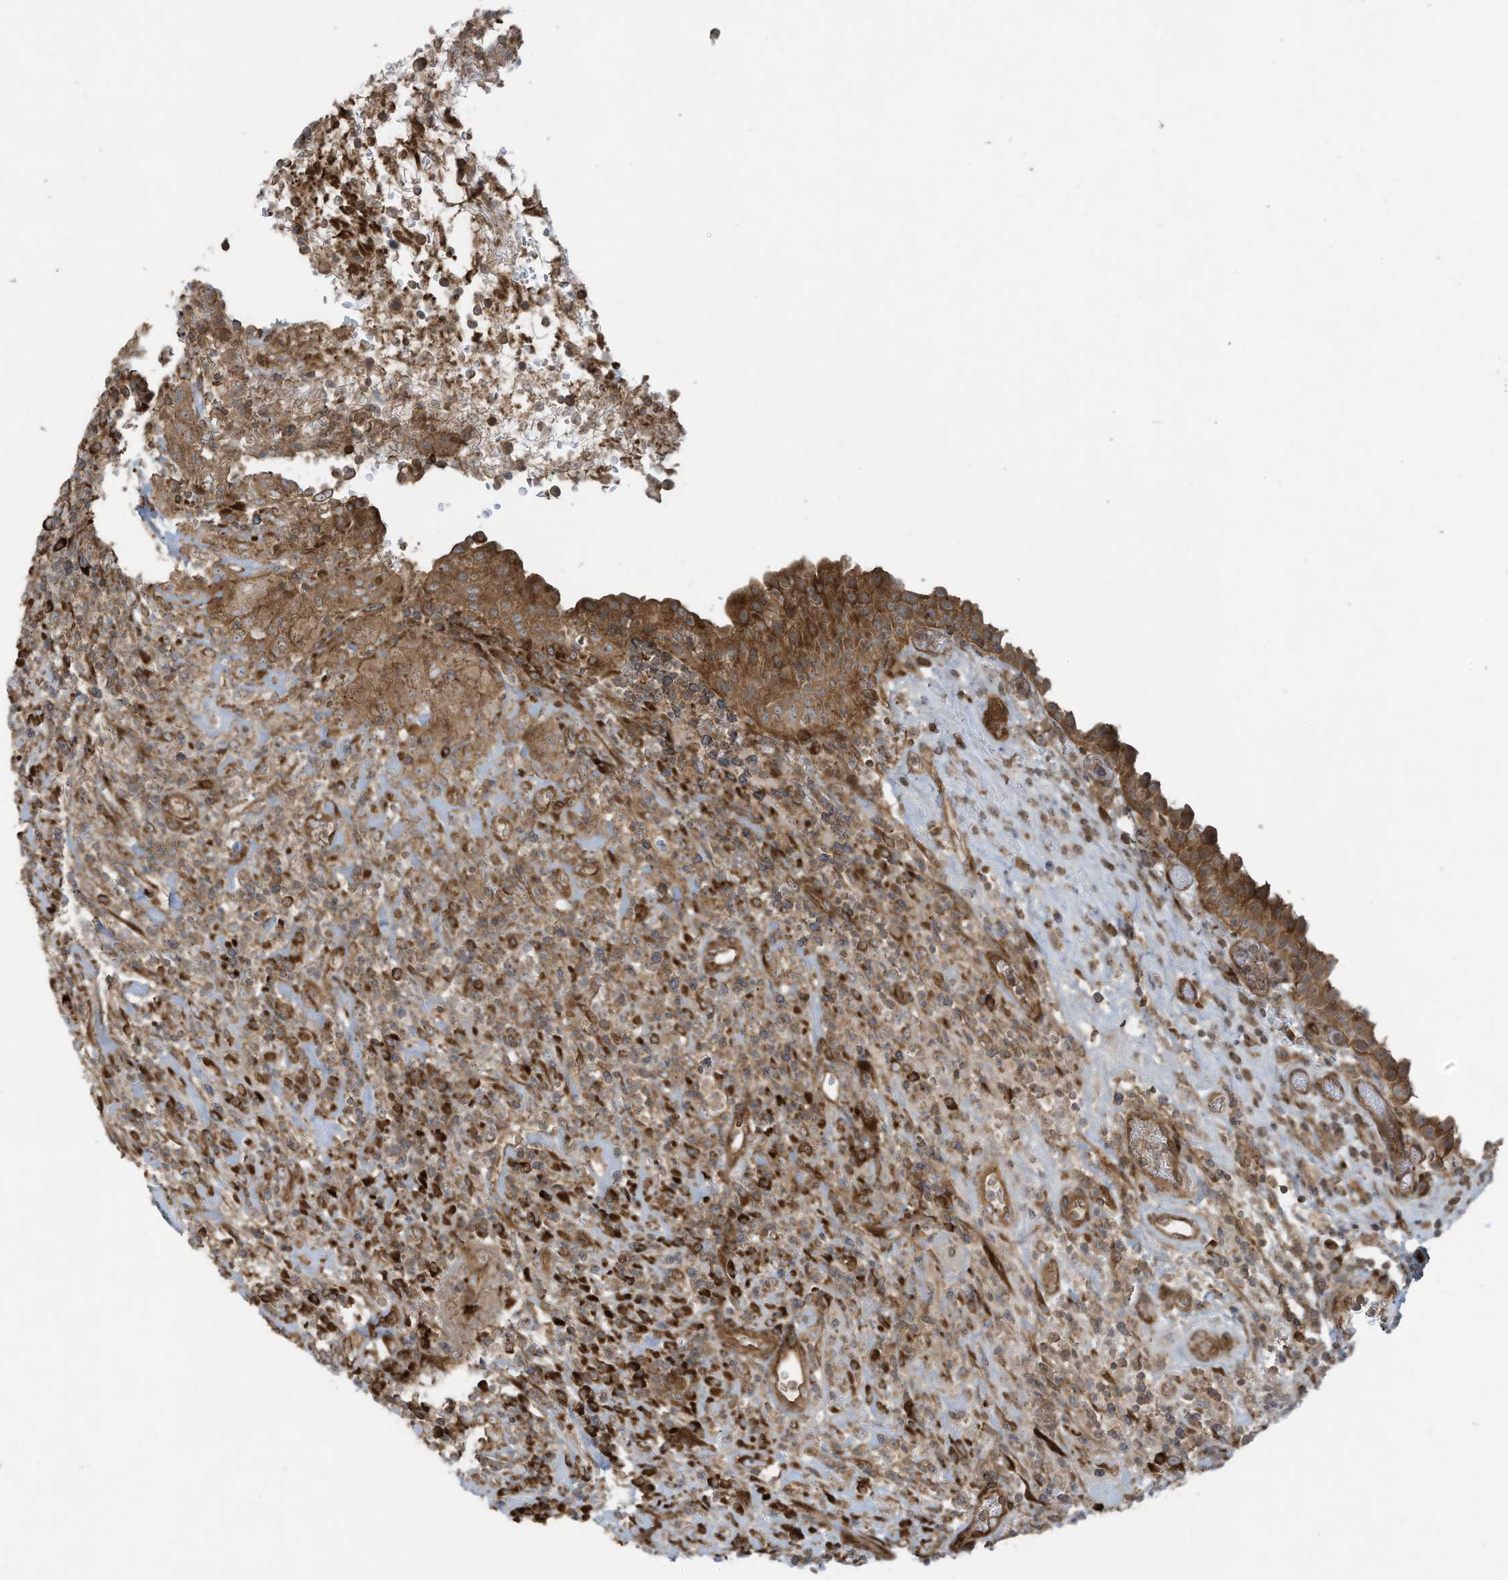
{"staining": {"intensity": "moderate", "quantity": ">75%", "location": "cytoplasmic/membranous"}, "tissue": "urinary bladder", "cell_type": "Urothelial cells", "image_type": "normal", "snomed": [{"axis": "morphology", "description": "Normal tissue, NOS"}, {"axis": "morphology", "description": "Inflammation, NOS"}, {"axis": "topography", "description": "Urinary bladder"}], "caption": "Unremarkable urinary bladder exhibits moderate cytoplasmic/membranous positivity in about >75% of urothelial cells, visualized by immunohistochemistry.", "gene": "DDIT4", "patient": {"sex": "female", "age": 75}}